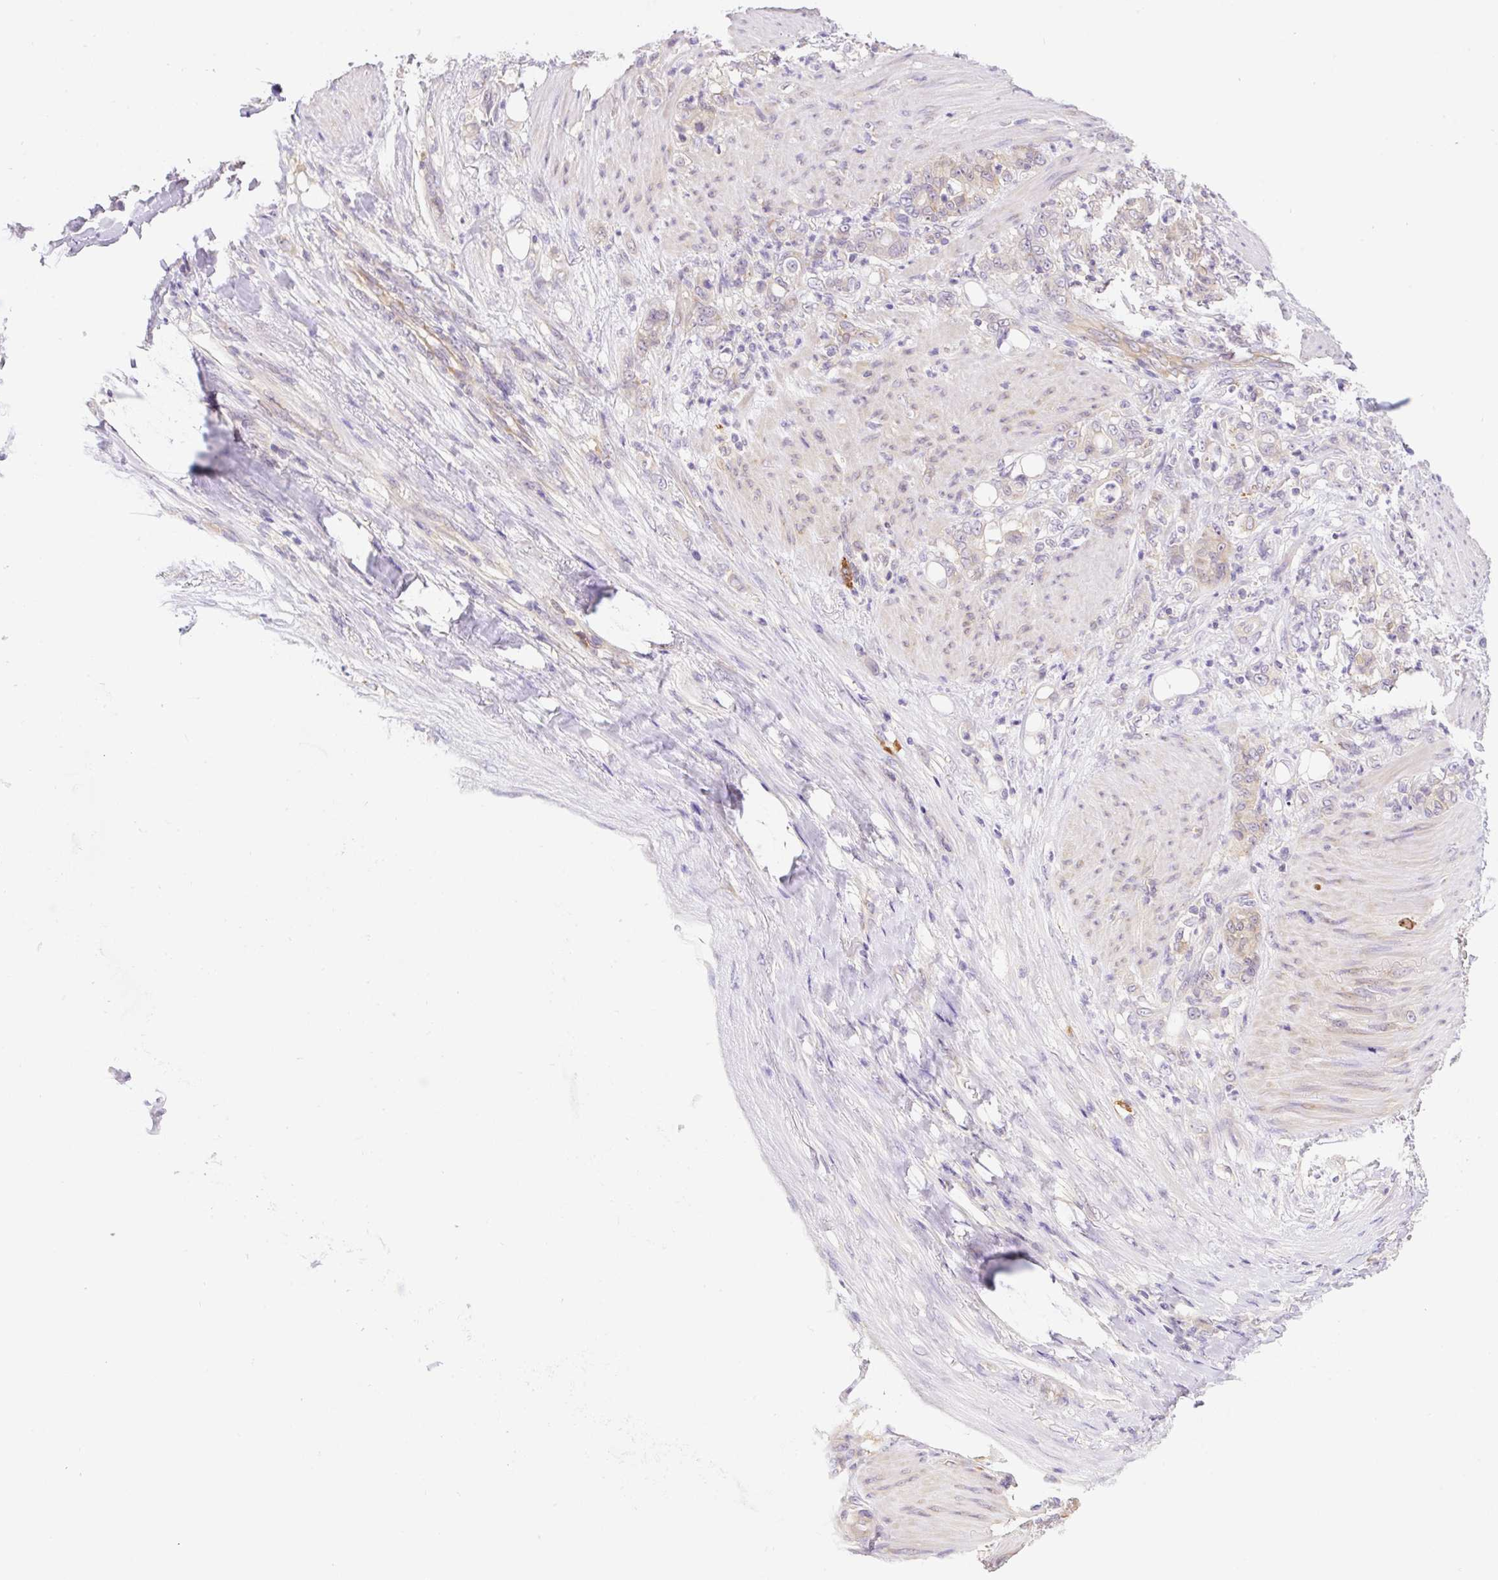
{"staining": {"intensity": "weak", "quantity": "<25%", "location": "cytoplasmic/membranous"}, "tissue": "stomach cancer", "cell_type": "Tumor cells", "image_type": "cancer", "snomed": [{"axis": "morphology", "description": "Adenocarcinoma, NOS"}, {"axis": "topography", "description": "Stomach"}], "caption": "Immunohistochemical staining of human stomach cancer displays no significant expression in tumor cells. The staining is performed using DAB (3,3'-diaminobenzidine) brown chromogen with nuclei counter-stained in using hematoxylin.", "gene": "CAMK2B", "patient": {"sex": "female", "age": 79}}